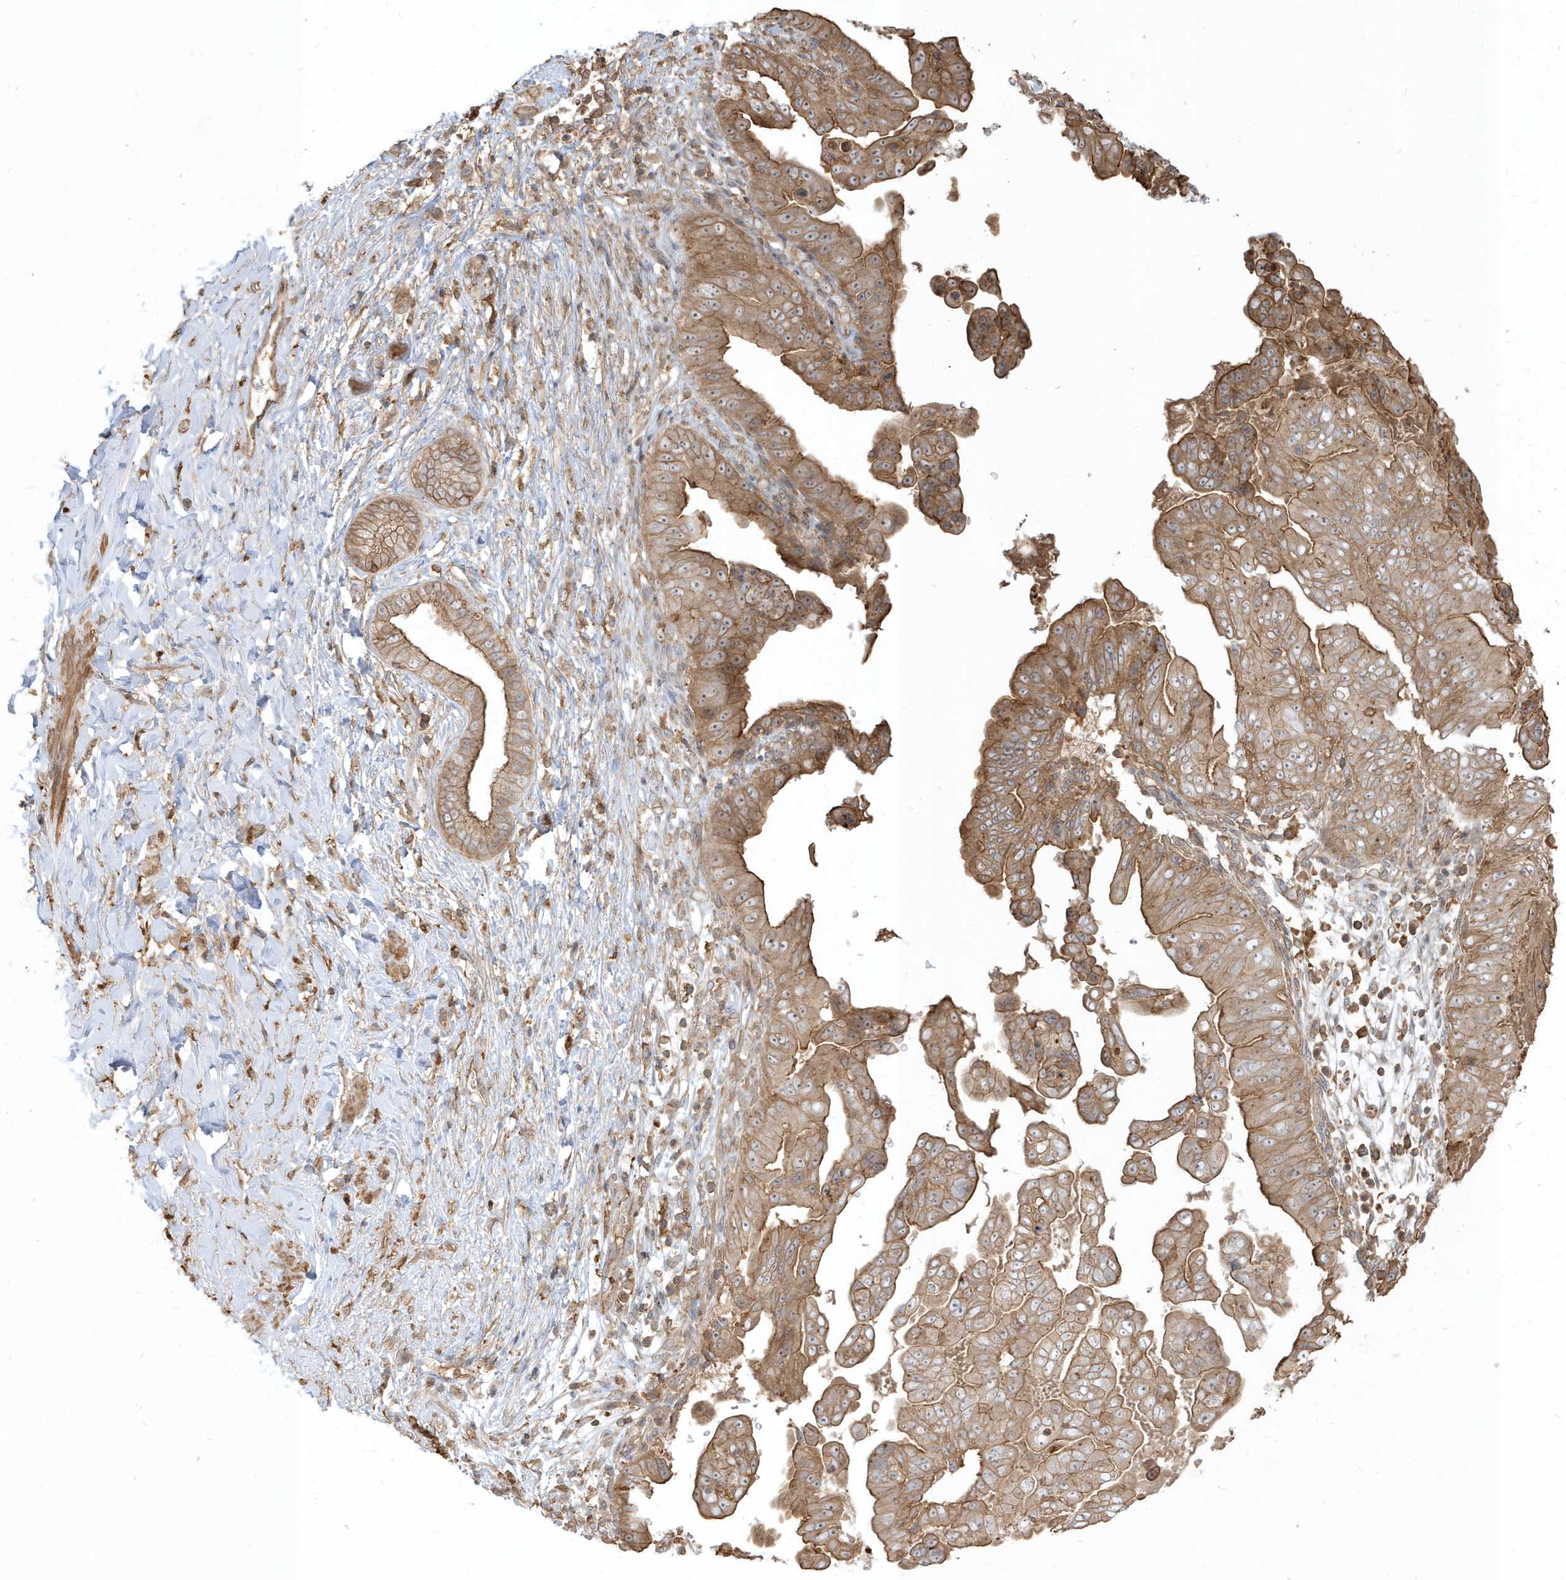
{"staining": {"intensity": "moderate", "quantity": ">75%", "location": "cytoplasmic/membranous"}, "tissue": "pancreatic cancer", "cell_type": "Tumor cells", "image_type": "cancer", "snomed": [{"axis": "morphology", "description": "Adenocarcinoma, NOS"}, {"axis": "topography", "description": "Pancreas"}], "caption": "There is medium levels of moderate cytoplasmic/membranous expression in tumor cells of adenocarcinoma (pancreatic), as demonstrated by immunohistochemical staining (brown color).", "gene": "ZBTB8A", "patient": {"sex": "female", "age": 78}}